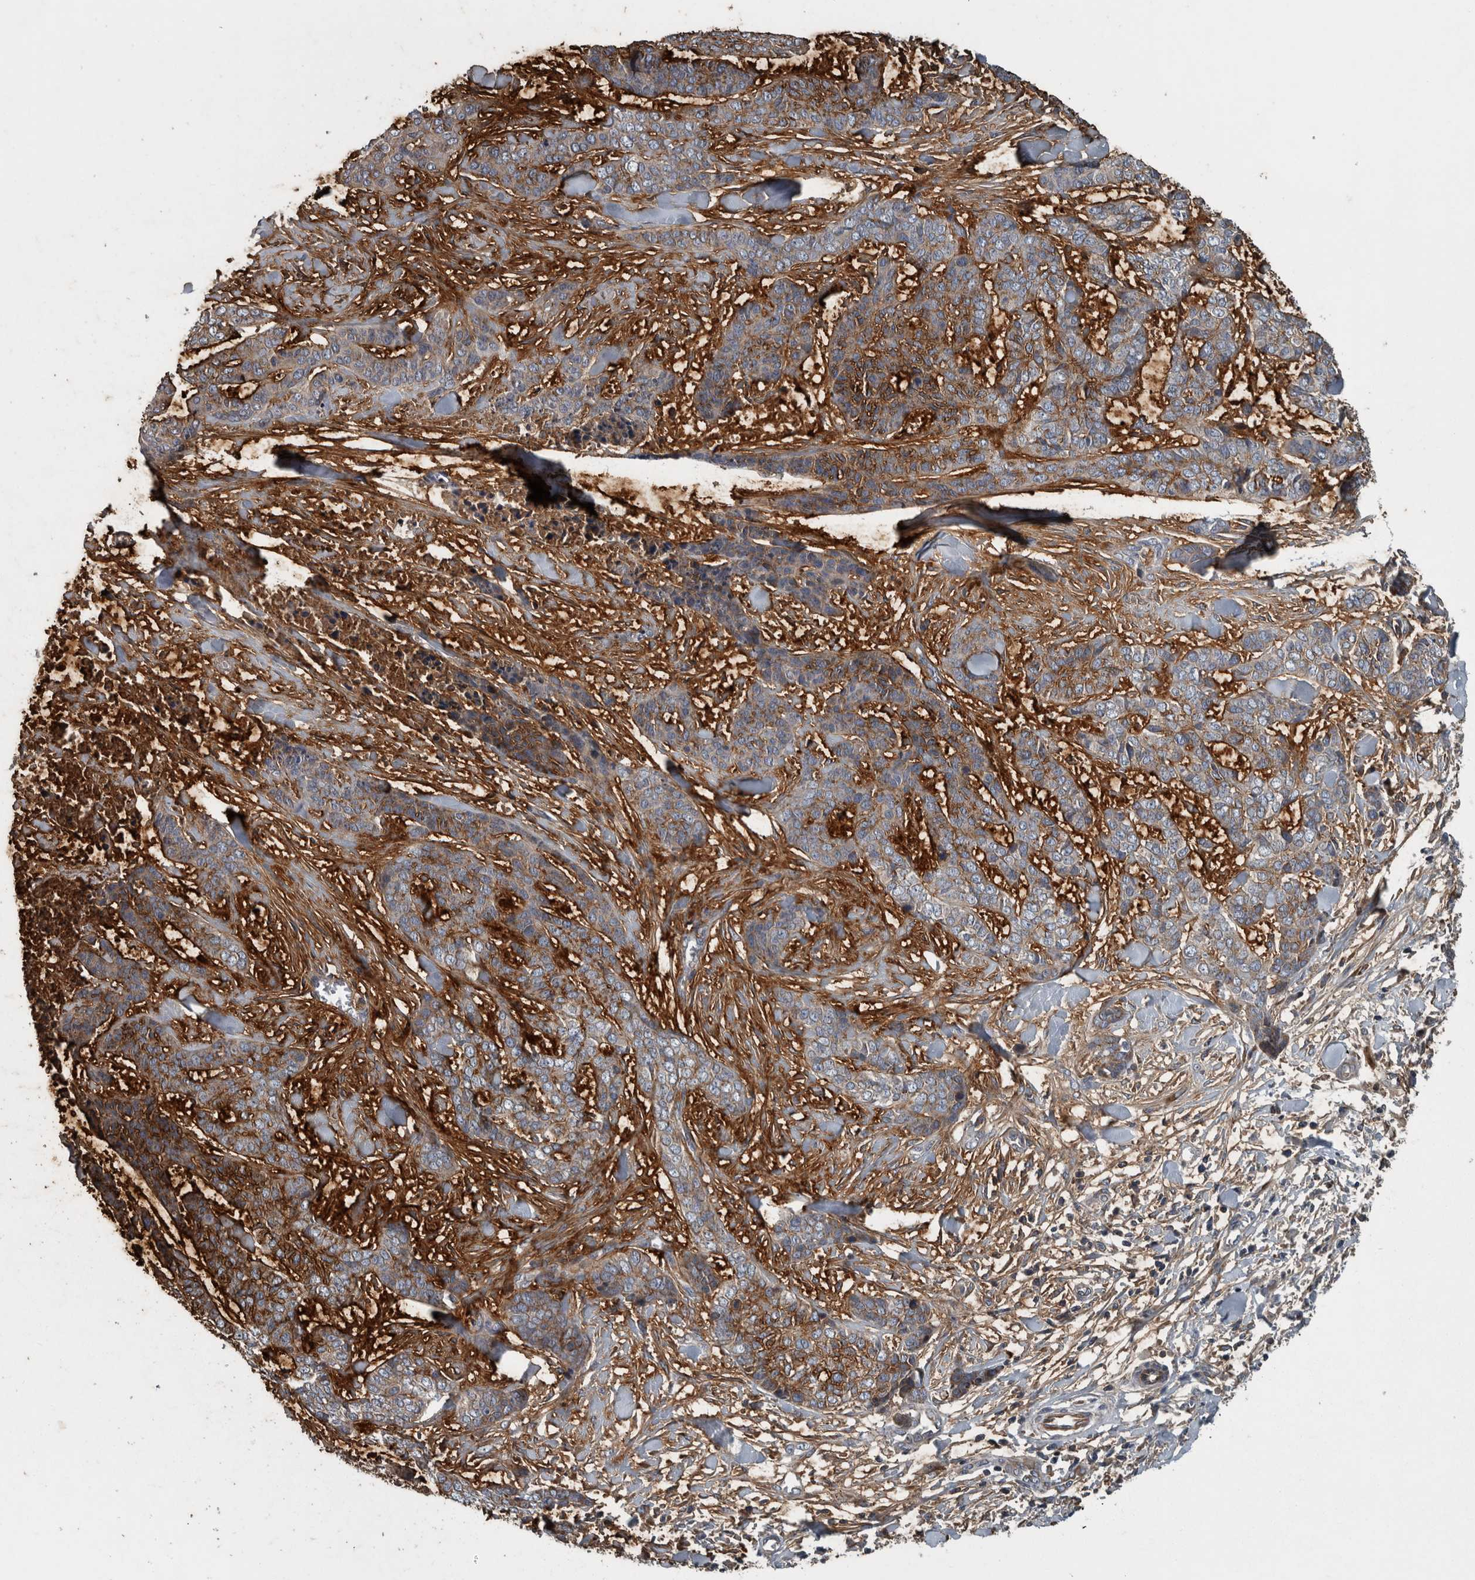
{"staining": {"intensity": "moderate", "quantity": "25%-75%", "location": "cytoplasmic/membranous"}, "tissue": "skin cancer", "cell_type": "Tumor cells", "image_type": "cancer", "snomed": [{"axis": "morphology", "description": "Basal cell carcinoma"}, {"axis": "topography", "description": "Skin"}], "caption": "Immunohistochemical staining of skin cancer (basal cell carcinoma) displays medium levels of moderate cytoplasmic/membranous expression in approximately 25%-75% of tumor cells.", "gene": "EXOC8", "patient": {"sex": "female", "age": 64}}